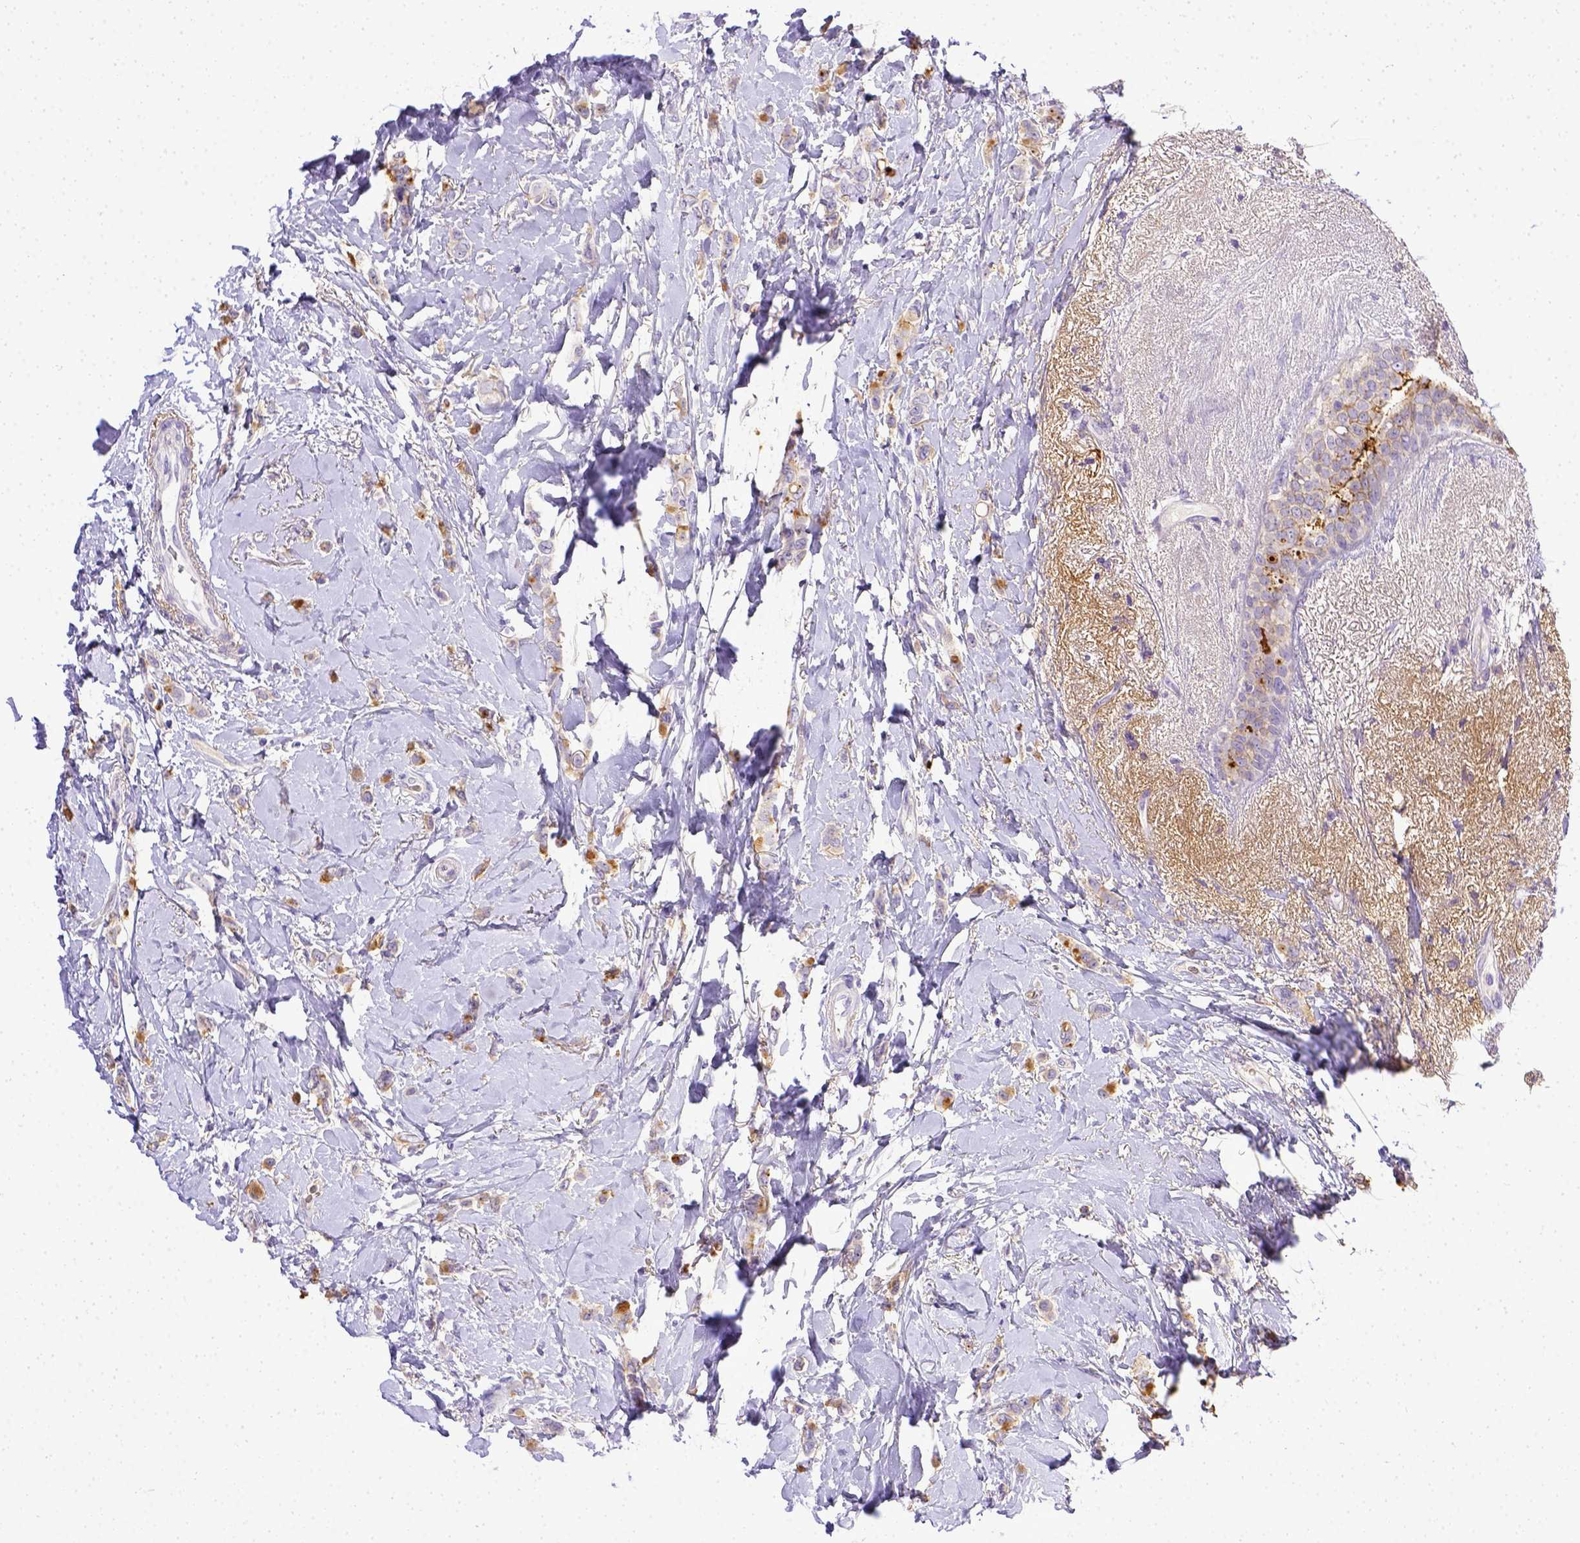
{"staining": {"intensity": "moderate", "quantity": ">75%", "location": "cytoplasmic/membranous"}, "tissue": "breast cancer", "cell_type": "Tumor cells", "image_type": "cancer", "snomed": [{"axis": "morphology", "description": "Lobular carcinoma"}, {"axis": "topography", "description": "Breast"}], "caption": "There is medium levels of moderate cytoplasmic/membranous expression in tumor cells of breast cancer, as demonstrated by immunohistochemical staining (brown color).", "gene": "BTN1A1", "patient": {"sex": "female", "age": 66}}